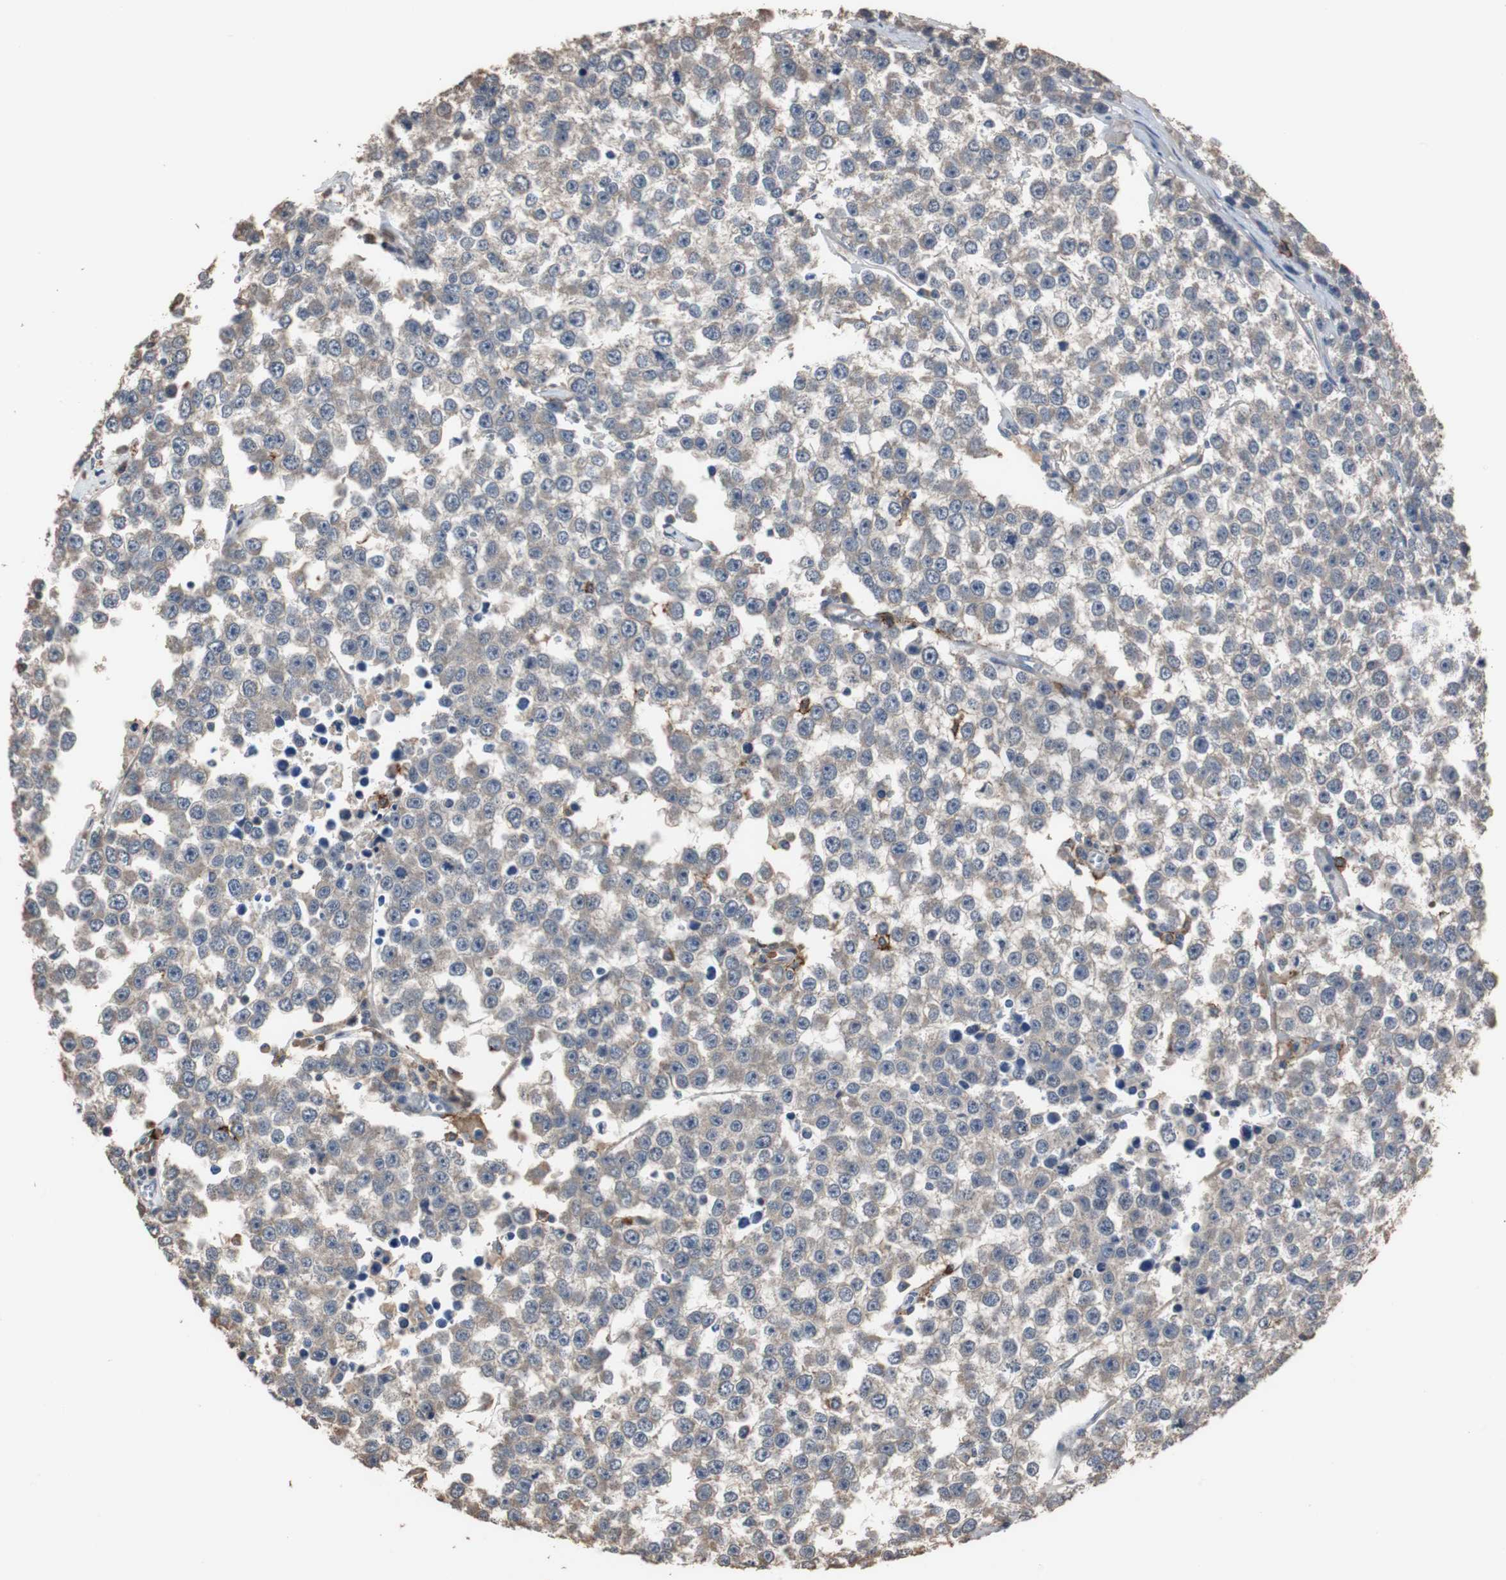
{"staining": {"intensity": "weak", "quantity": "25%-75%", "location": "cytoplasmic/membranous"}, "tissue": "testis cancer", "cell_type": "Tumor cells", "image_type": "cancer", "snomed": [{"axis": "morphology", "description": "Seminoma, NOS"}, {"axis": "morphology", "description": "Carcinoma, Embryonal, NOS"}, {"axis": "topography", "description": "Testis"}], "caption": "Protein expression analysis of human testis cancer reveals weak cytoplasmic/membranous positivity in about 25%-75% of tumor cells.", "gene": "SCIMP", "patient": {"sex": "male", "age": 52}}